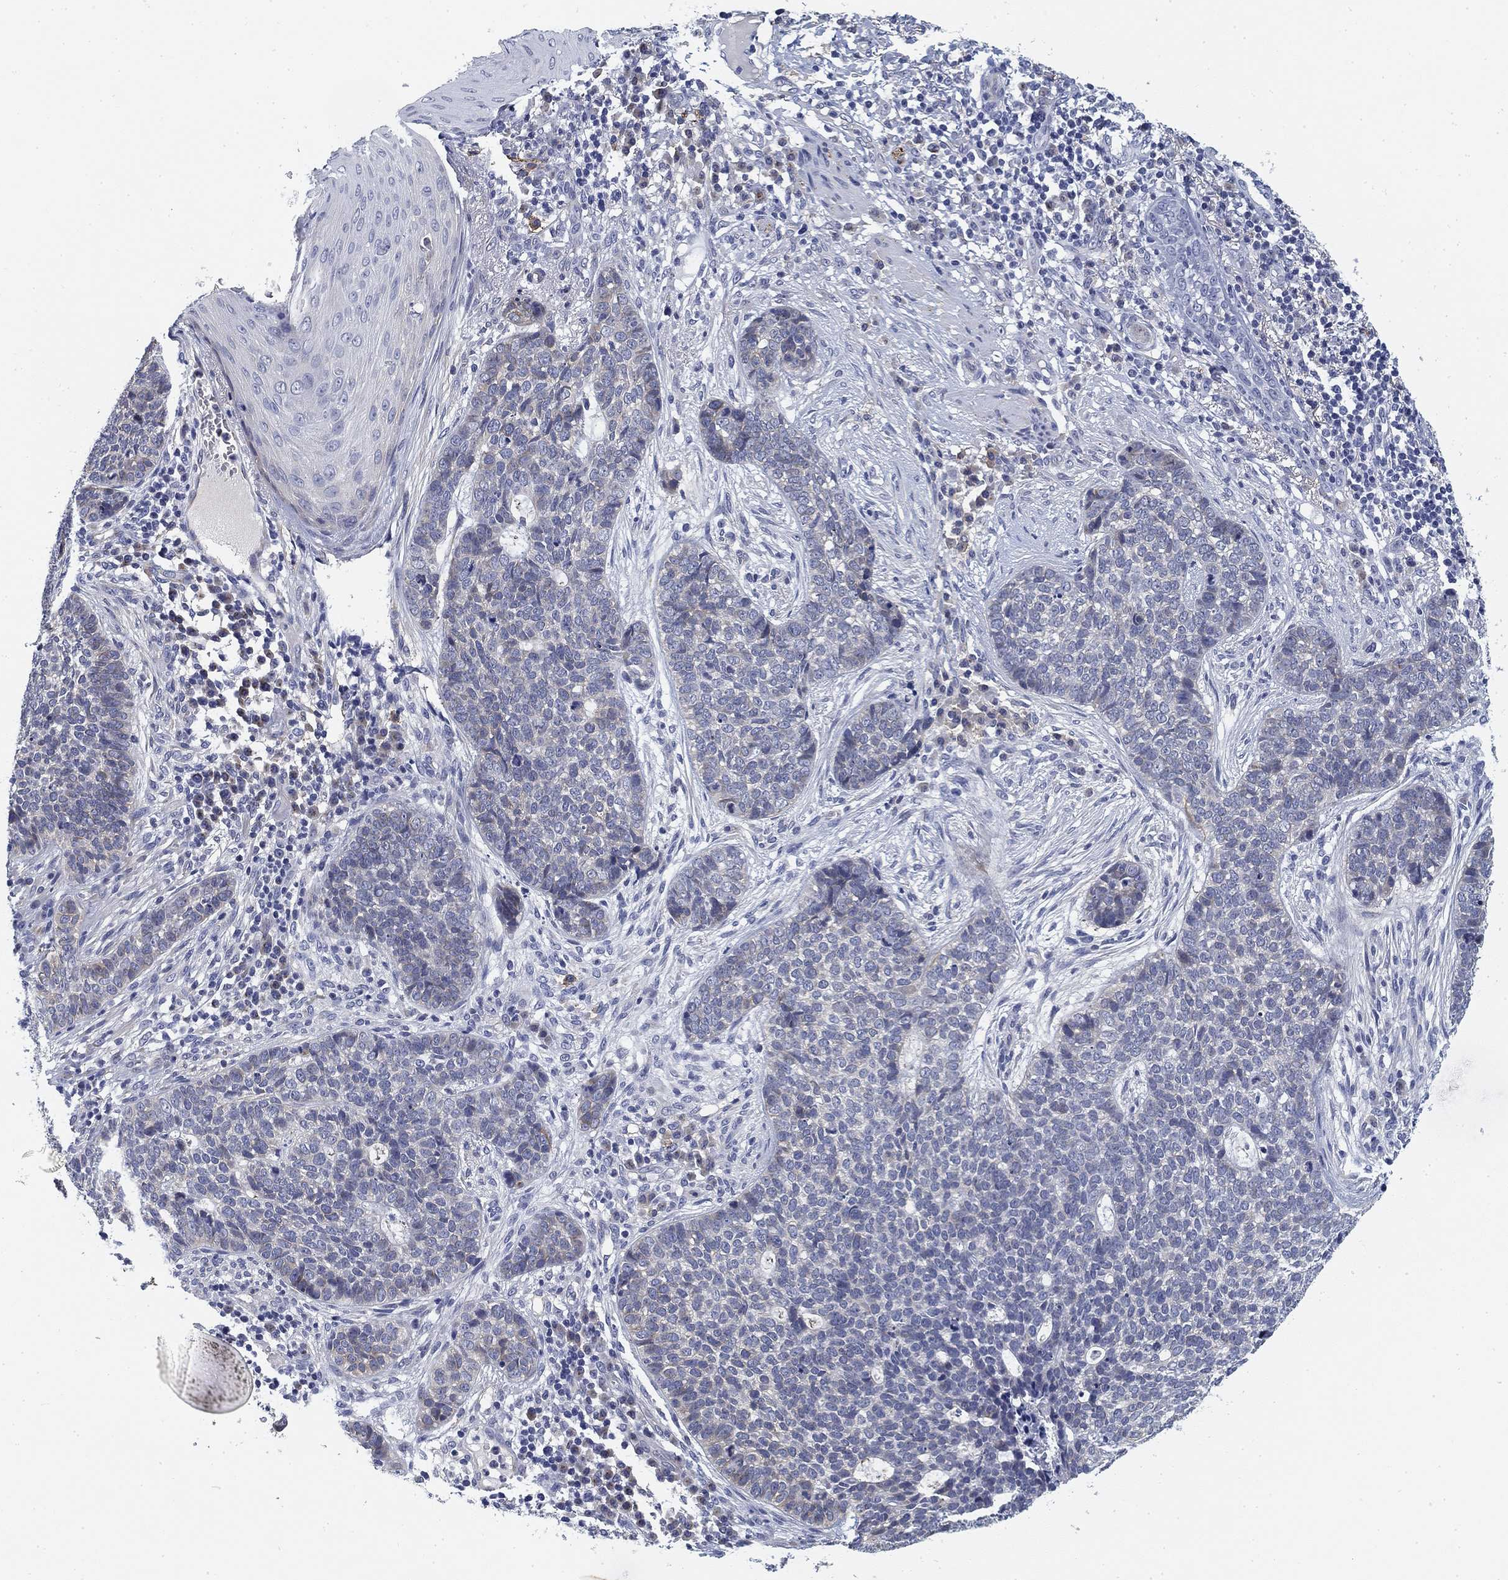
{"staining": {"intensity": "negative", "quantity": "none", "location": "none"}, "tissue": "skin cancer", "cell_type": "Tumor cells", "image_type": "cancer", "snomed": [{"axis": "morphology", "description": "Basal cell carcinoma"}, {"axis": "topography", "description": "Skin"}], "caption": "Human basal cell carcinoma (skin) stained for a protein using IHC demonstrates no positivity in tumor cells.", "gene": "SLC2A5", "patient": {"sex": "female", "age": 69}}